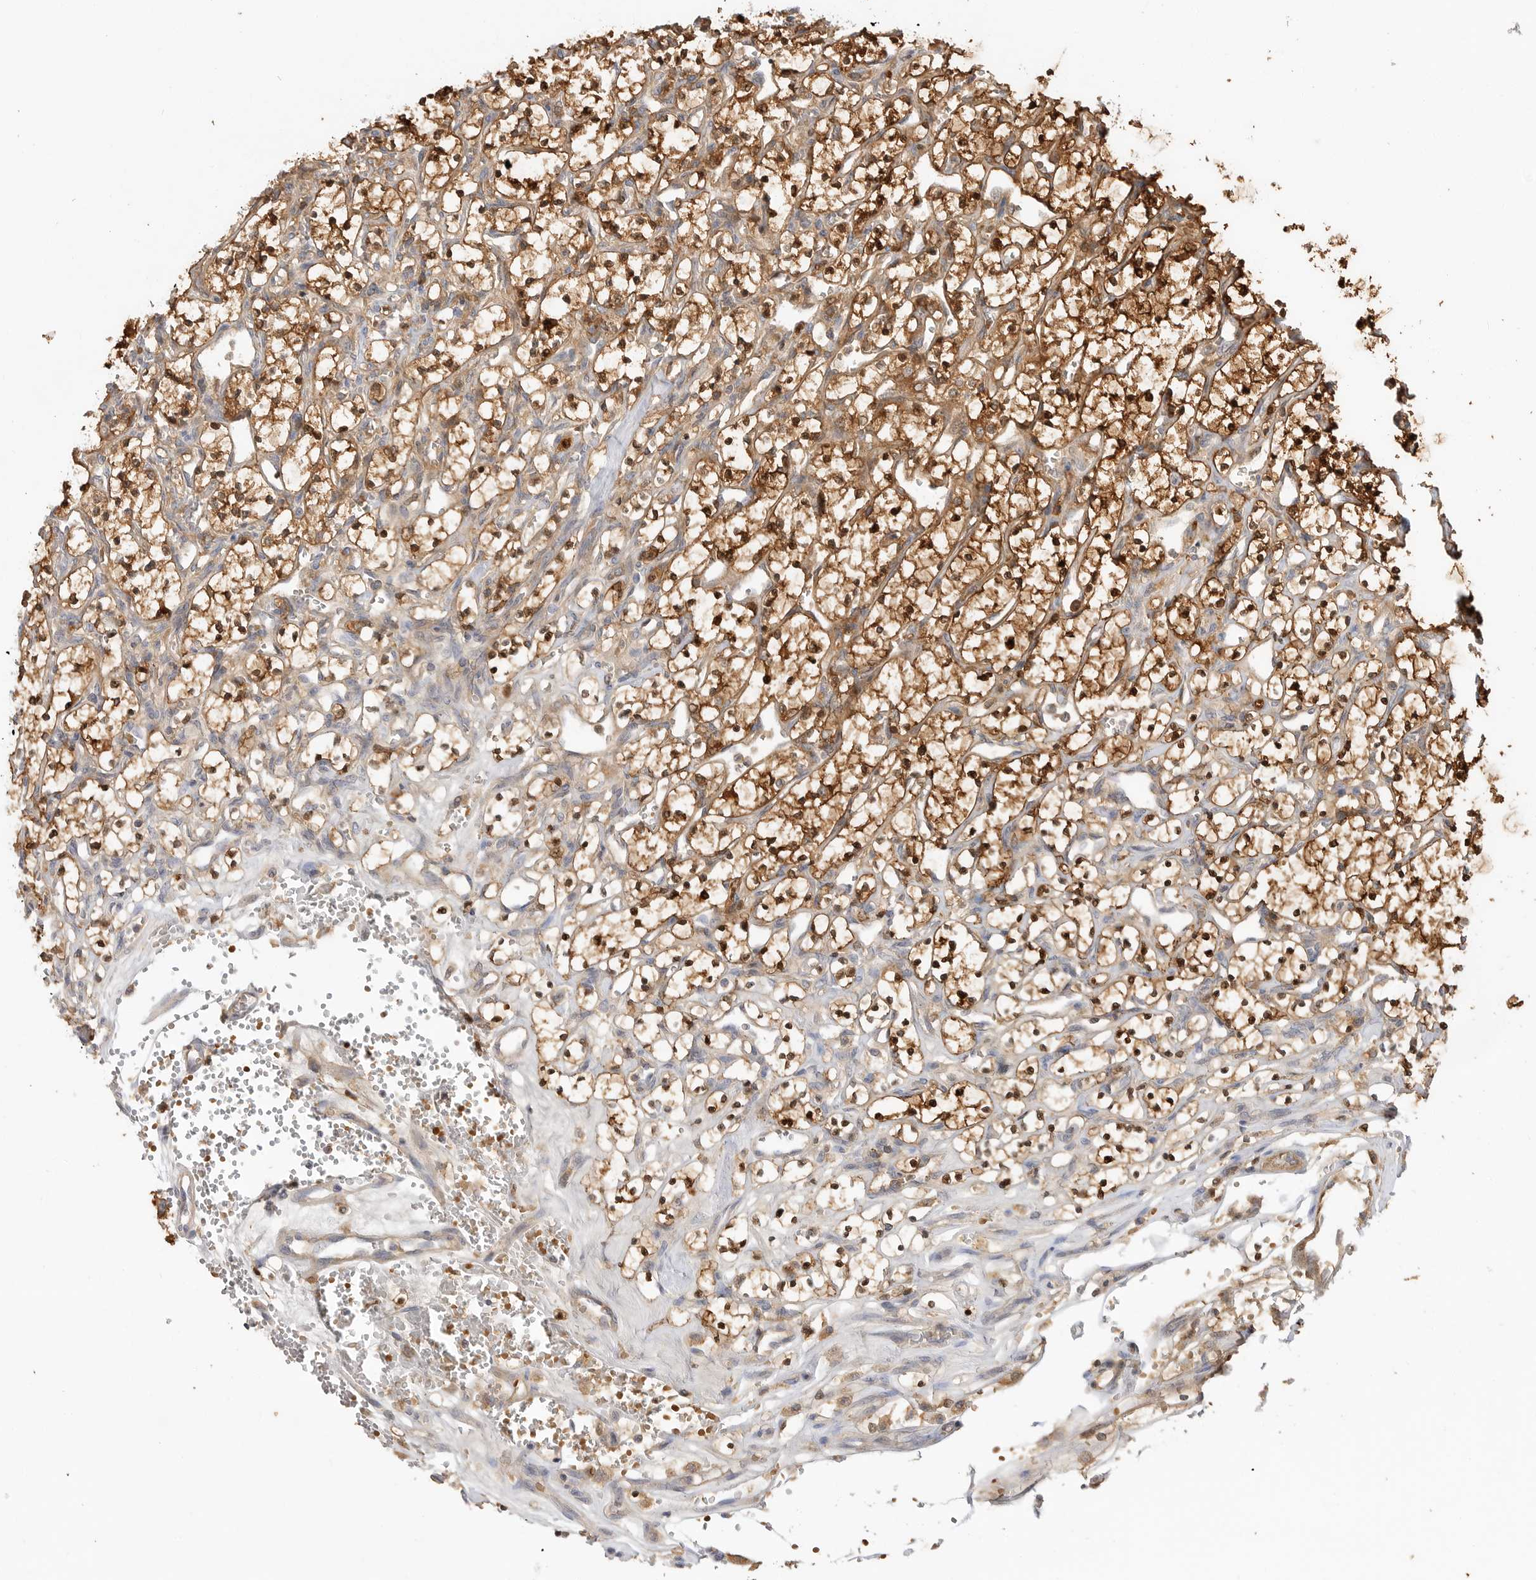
{"staining": {"intensity": "strong", "quantity": ">75%", "location": "cytoplasmic/membranous,nuclear"}, "tissue": "renal cancer", "cell_type": "Tumor cells", "image_type": "cancer", "snomed": [{"axis": "morphology", "description": "Adenocarcinoma, NOS"}, {"axis": "topography", "description": "Kidney"}], "caption": "IHC (DAB) staining of renal cancer (adenocarcinoma) exhibits strong cytoplasmic/membranous and nuclear protein staining in approximately >75% of tumor cells. (DAB IHC with brightfield microscopy, high magnification).", "gene": "CLDN12", "patient": {"sex": "female", "age": 69}}